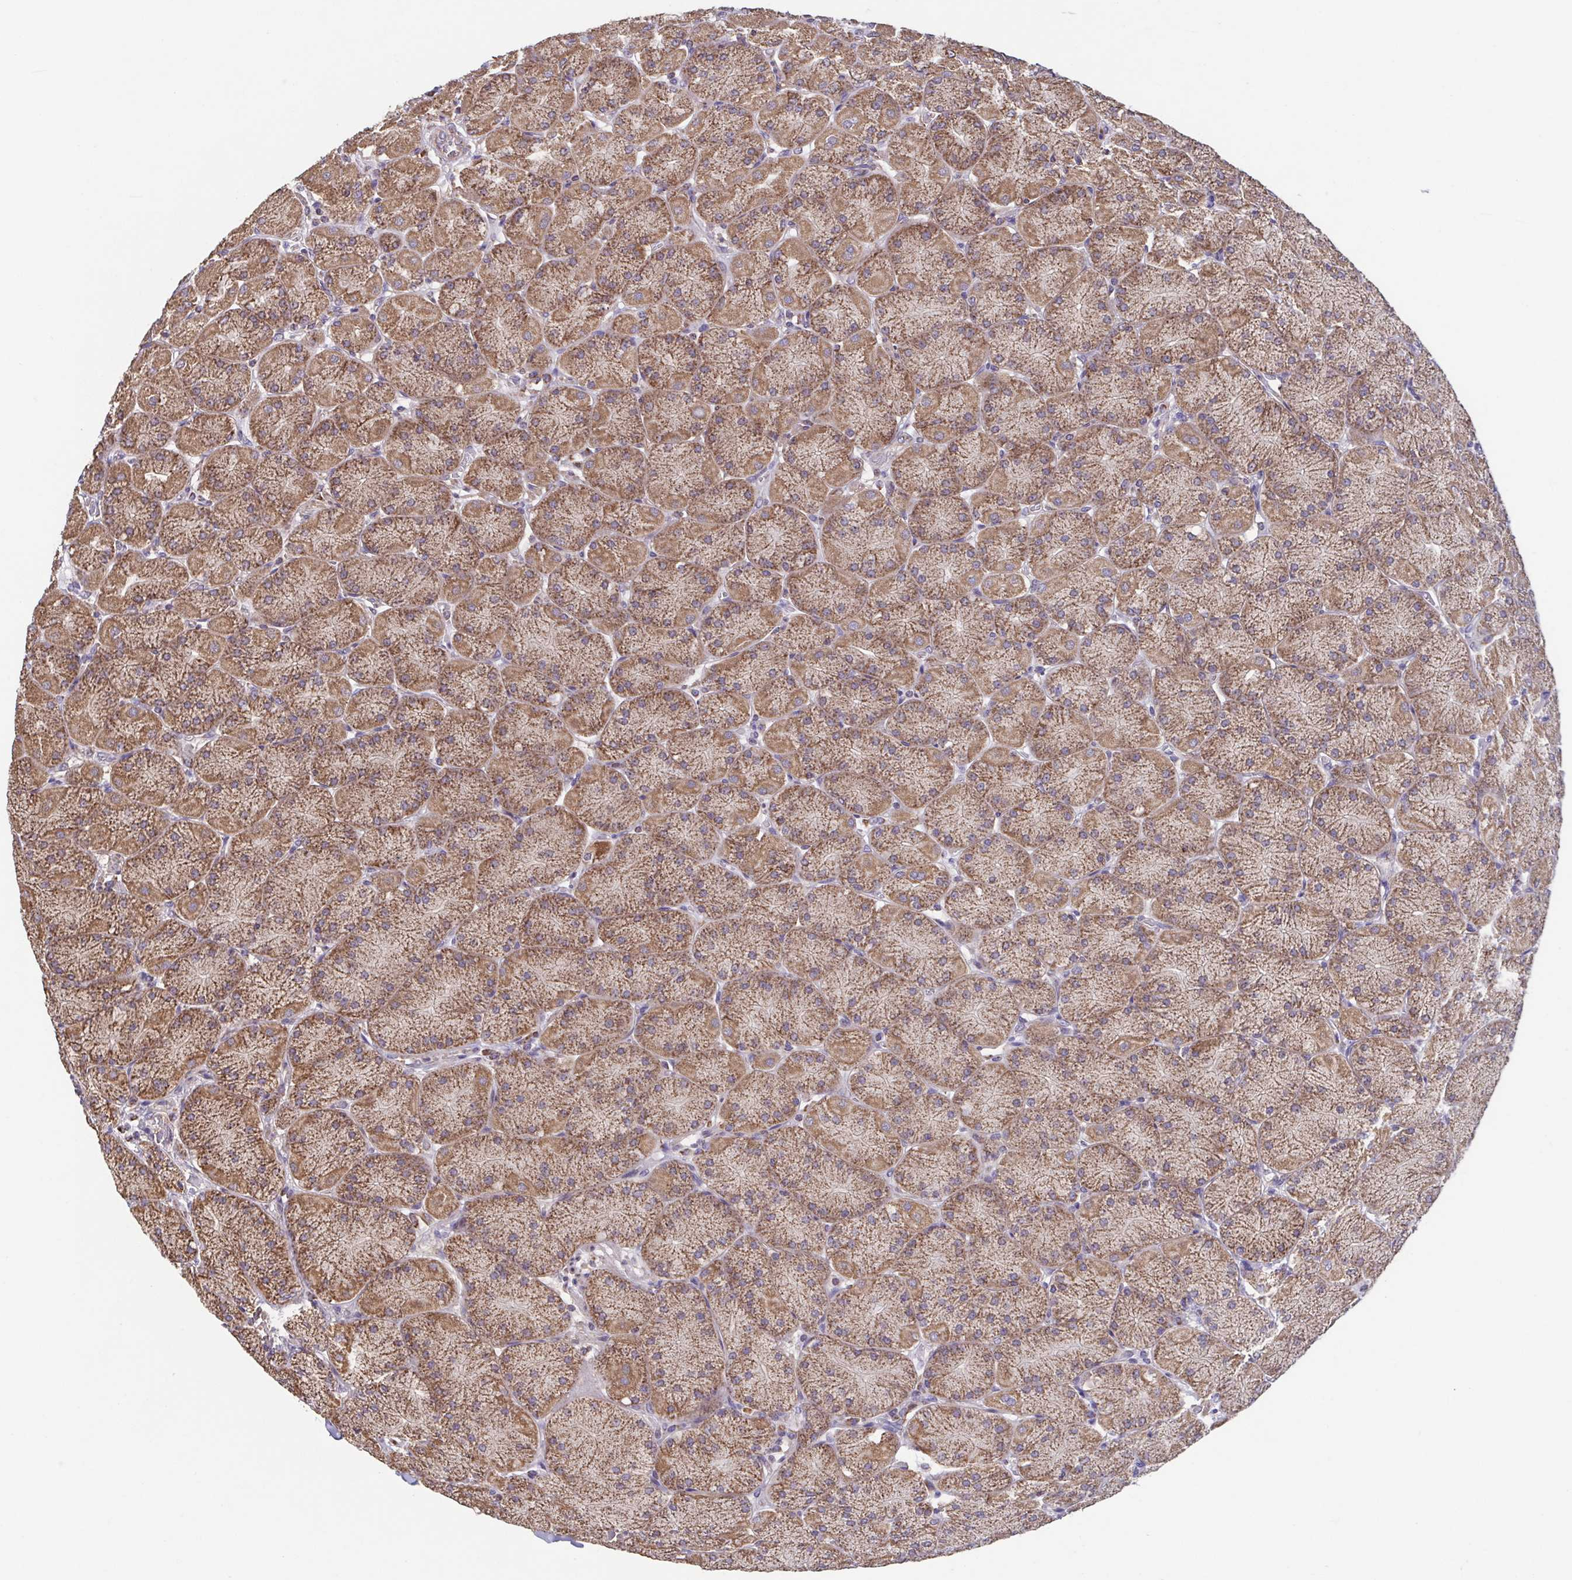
{"staining": {"intensity": "moderate", "quantity": ">75%", "location": "cytoplasmic/membranous"}, "tissue": "stomach", "cell_type": "Glandular cells", "image_type": "normal", "snomed": [{"axis": "morphology", "description": "Normal tissue, NOS"}, {"axis": "topography", "description": "Stomach, upper"}], "caption": "High-power microscopy captured an immunohistochemistry micrograph of unremarkable stomach, revealing moderate cytoplasmic/membranous expression in about >75% of glandular cells. The staining is performed using DAB brown chromogen to label protein expression. The nuclei are counter-stained blue using hematoxylin.", "gene": "DIP2B", "patient": {"sex": "female", "age": 56}}